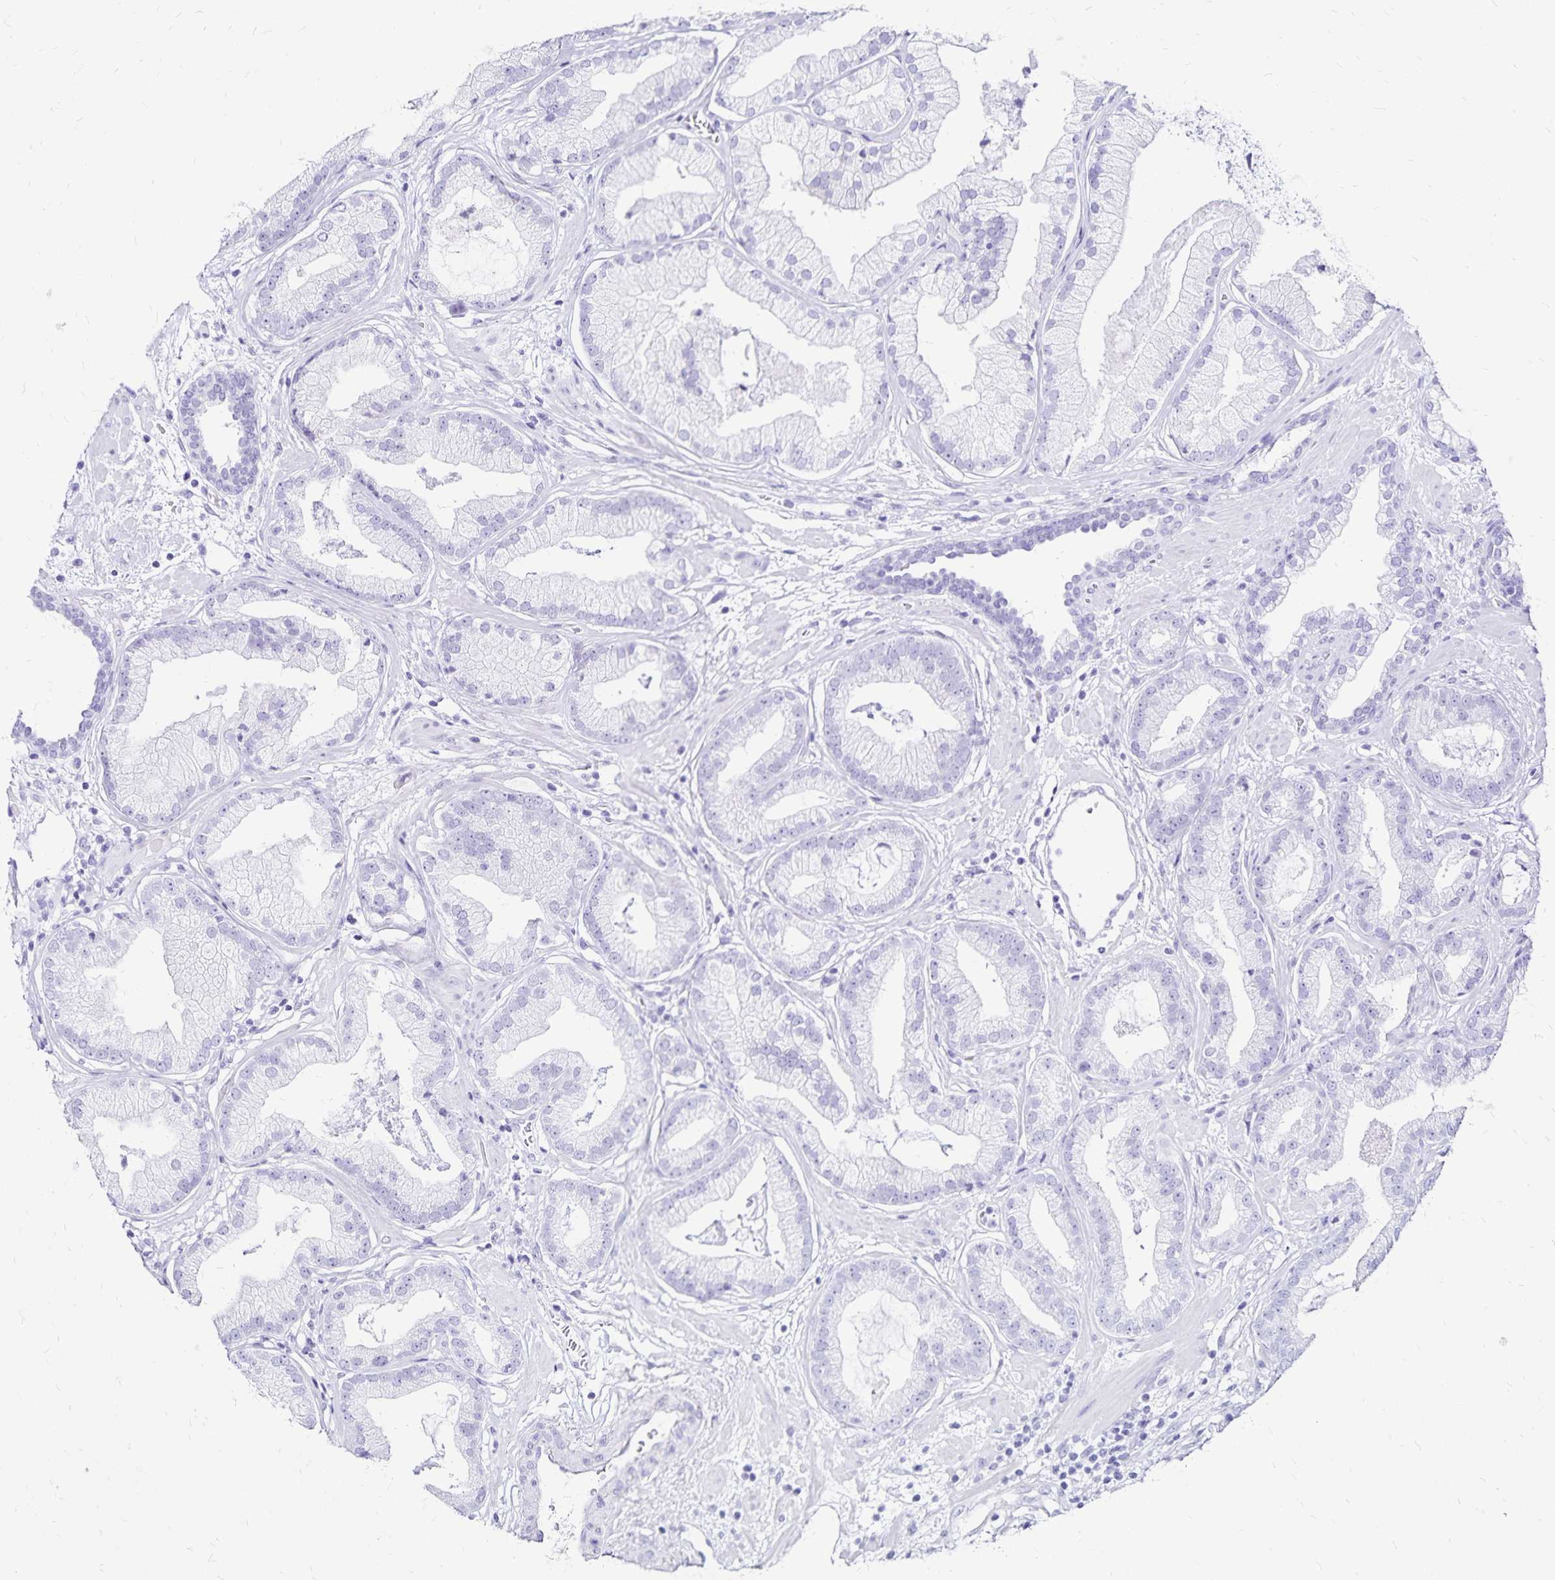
{"staining": {"intensity": "negative", "quantity": "none", "location": "none"}, "tissue": "prostate cancer", "cell_type": "Tumor cells", "image_type": "cancer", "snomed": [{"axis": "morphology", "description": "Adenocarcinoma, Low grade"}, {"axis": "topography", "description": "Prostate"}], "caption": "Immunohistochemical staining of prostate adenocarcinoma (low-grade) displays no significant expression in tumor cells.", "gene": "LIN28B", "patient": {"sex": "male", "age": 62}}